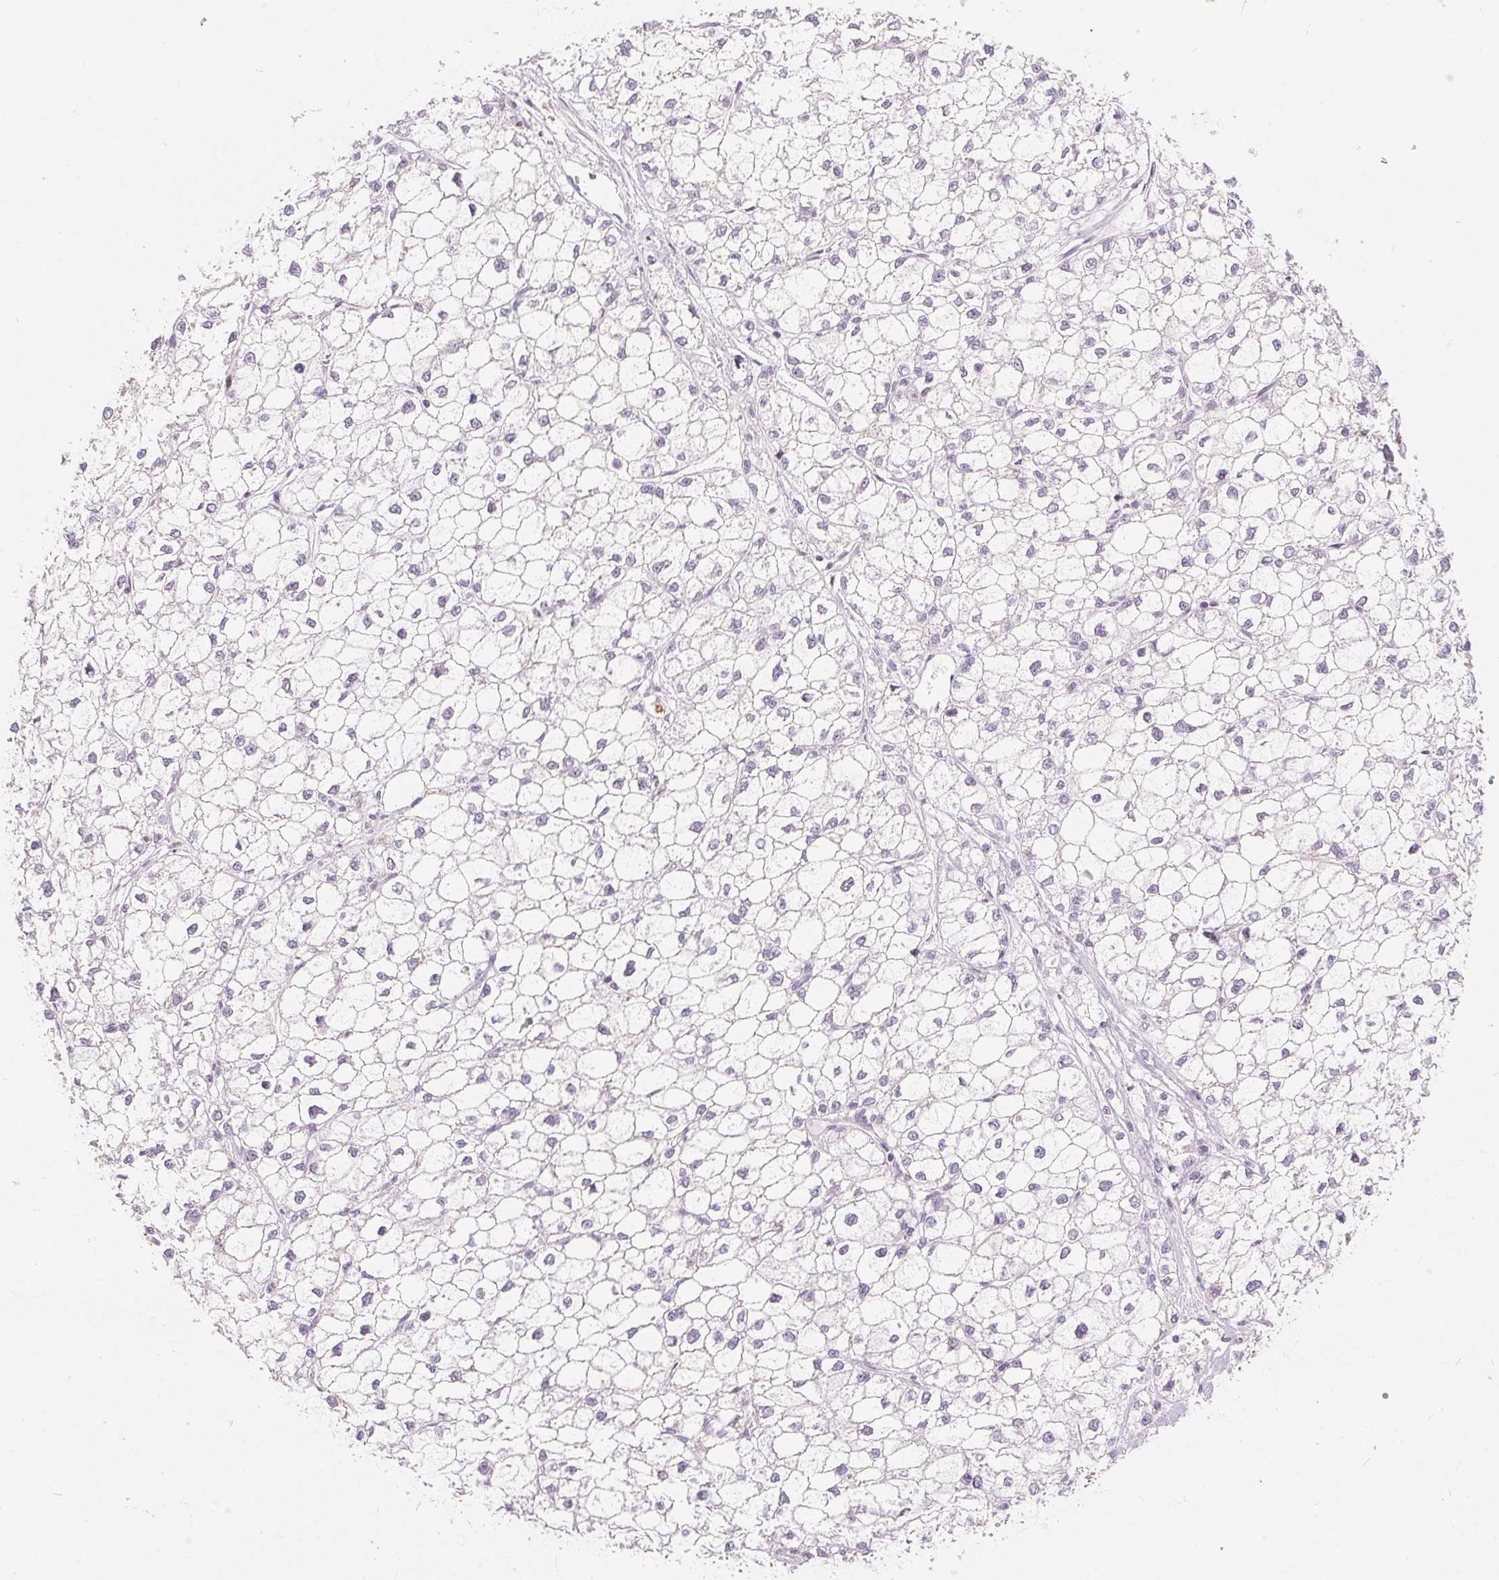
{"staining": {"intensity": "negative", "quantity": "none", "location": "none"}, "tissue": "liver cancer", "cell_type": "Tumor cells", "image_type": "cancer", "snomed": [{"axis": "morphology", "description": "Carcinoma, Hepatocellular, NOS"}, {"axis": "topography", "description": "Liver"}], "caption": "Immunohistochemistry (IHC) image of liver cancer (hepatocellular carcinoma) stained for a protein (brown), which reveals no positivity in tumor cells. (IHC, brightfield microscopy, high magnification).", "gene": "POU2F2", "patient": {"sex": "female", "age": 43}}